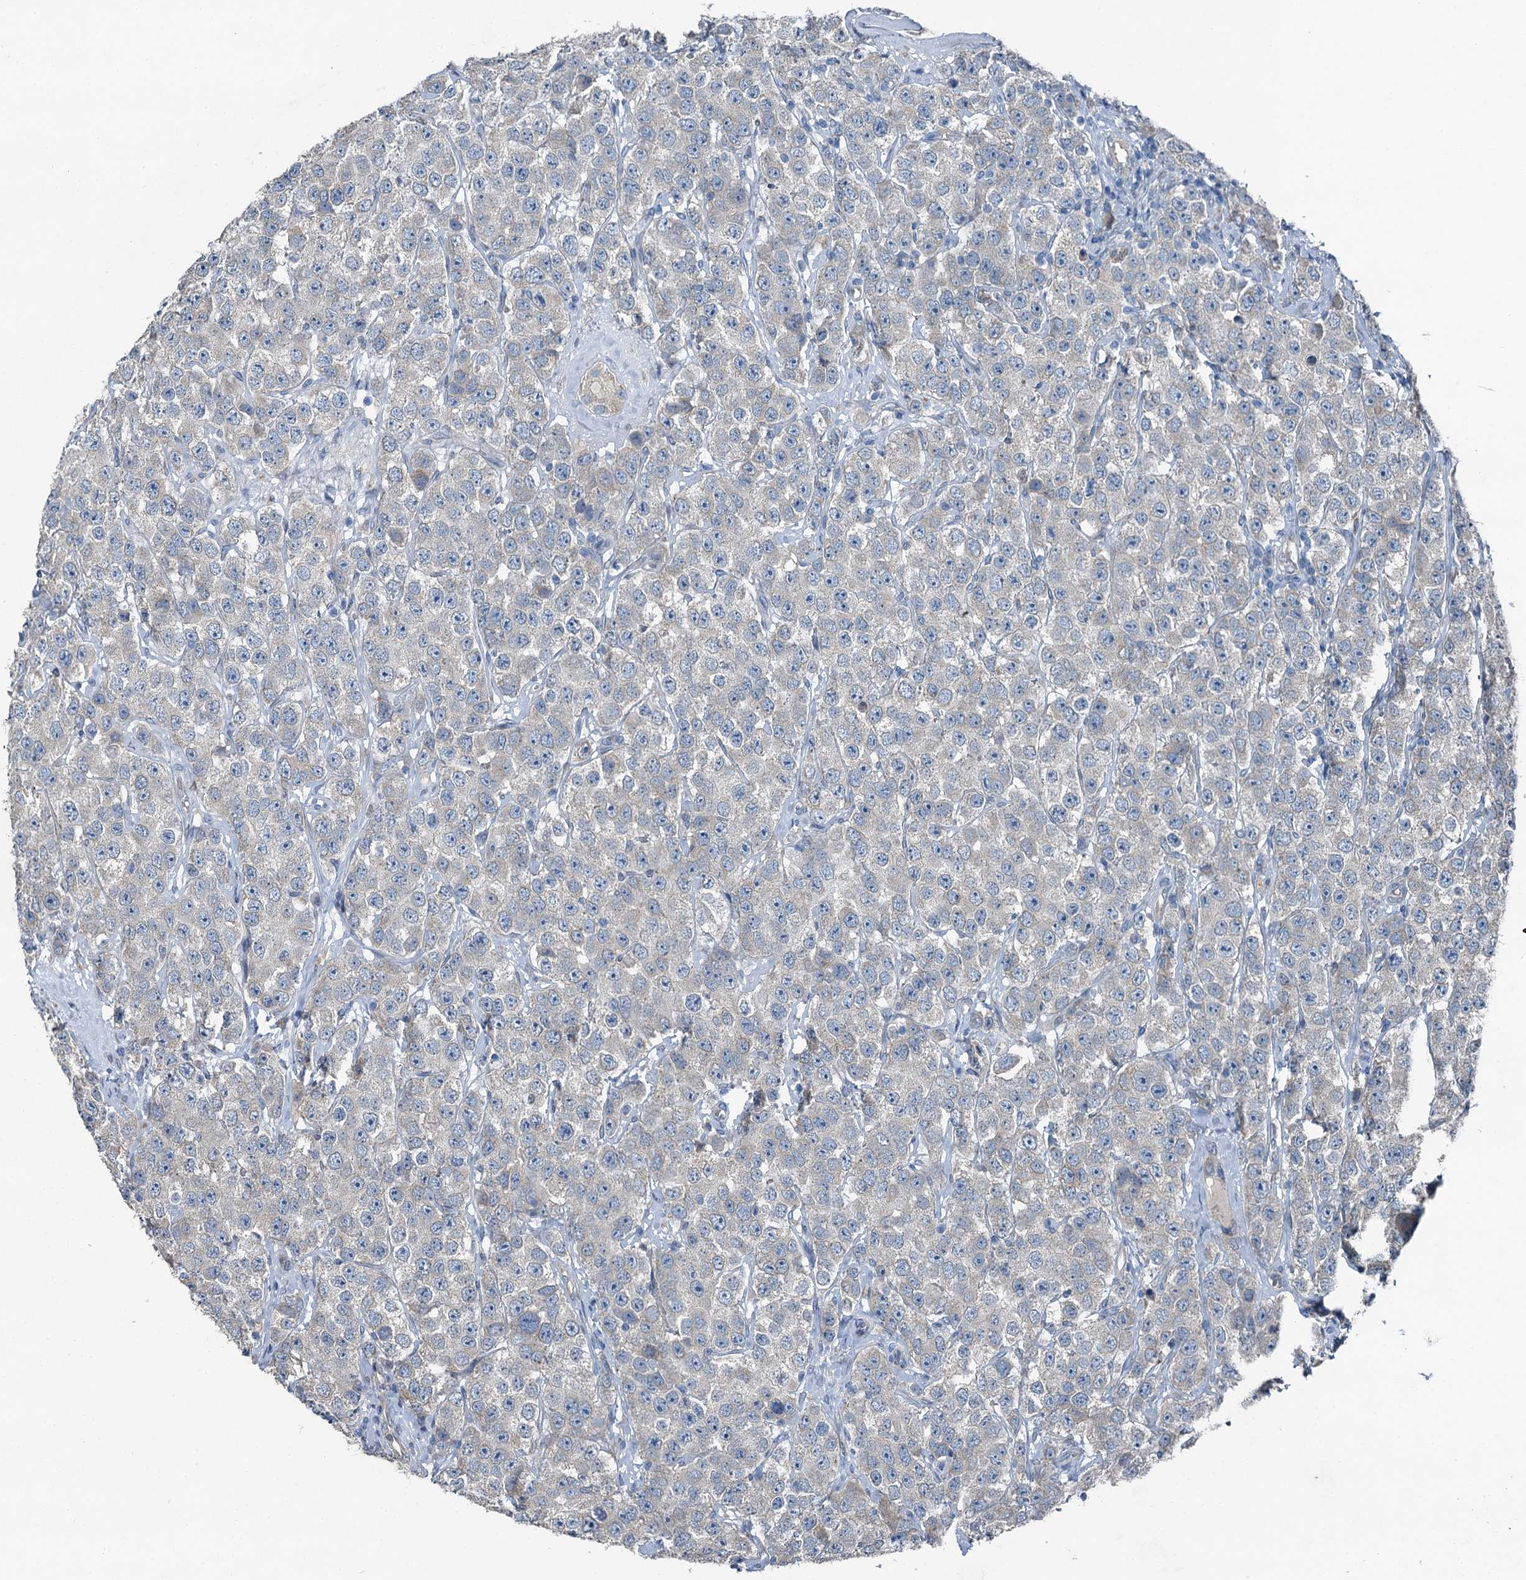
{"staining": {"intensity": "negative", "quantity": "none", "location": "none"}, "tissue": "testis cancer", "cell_type": "Tumor cells", "image_type": "cancer", "snomed": [{"axis": "morphology", "description": "Seminoma, NOS"}, {"axis": "topography", "description": "Testis"}], "caption": "An immunohistochemistry histopathology image of seminoma (testis) is shown. There is no staining in tumor cells of seminoma (testis).", "gene": "C6orf120", "patient": {"sex": "male", "age": 28}}